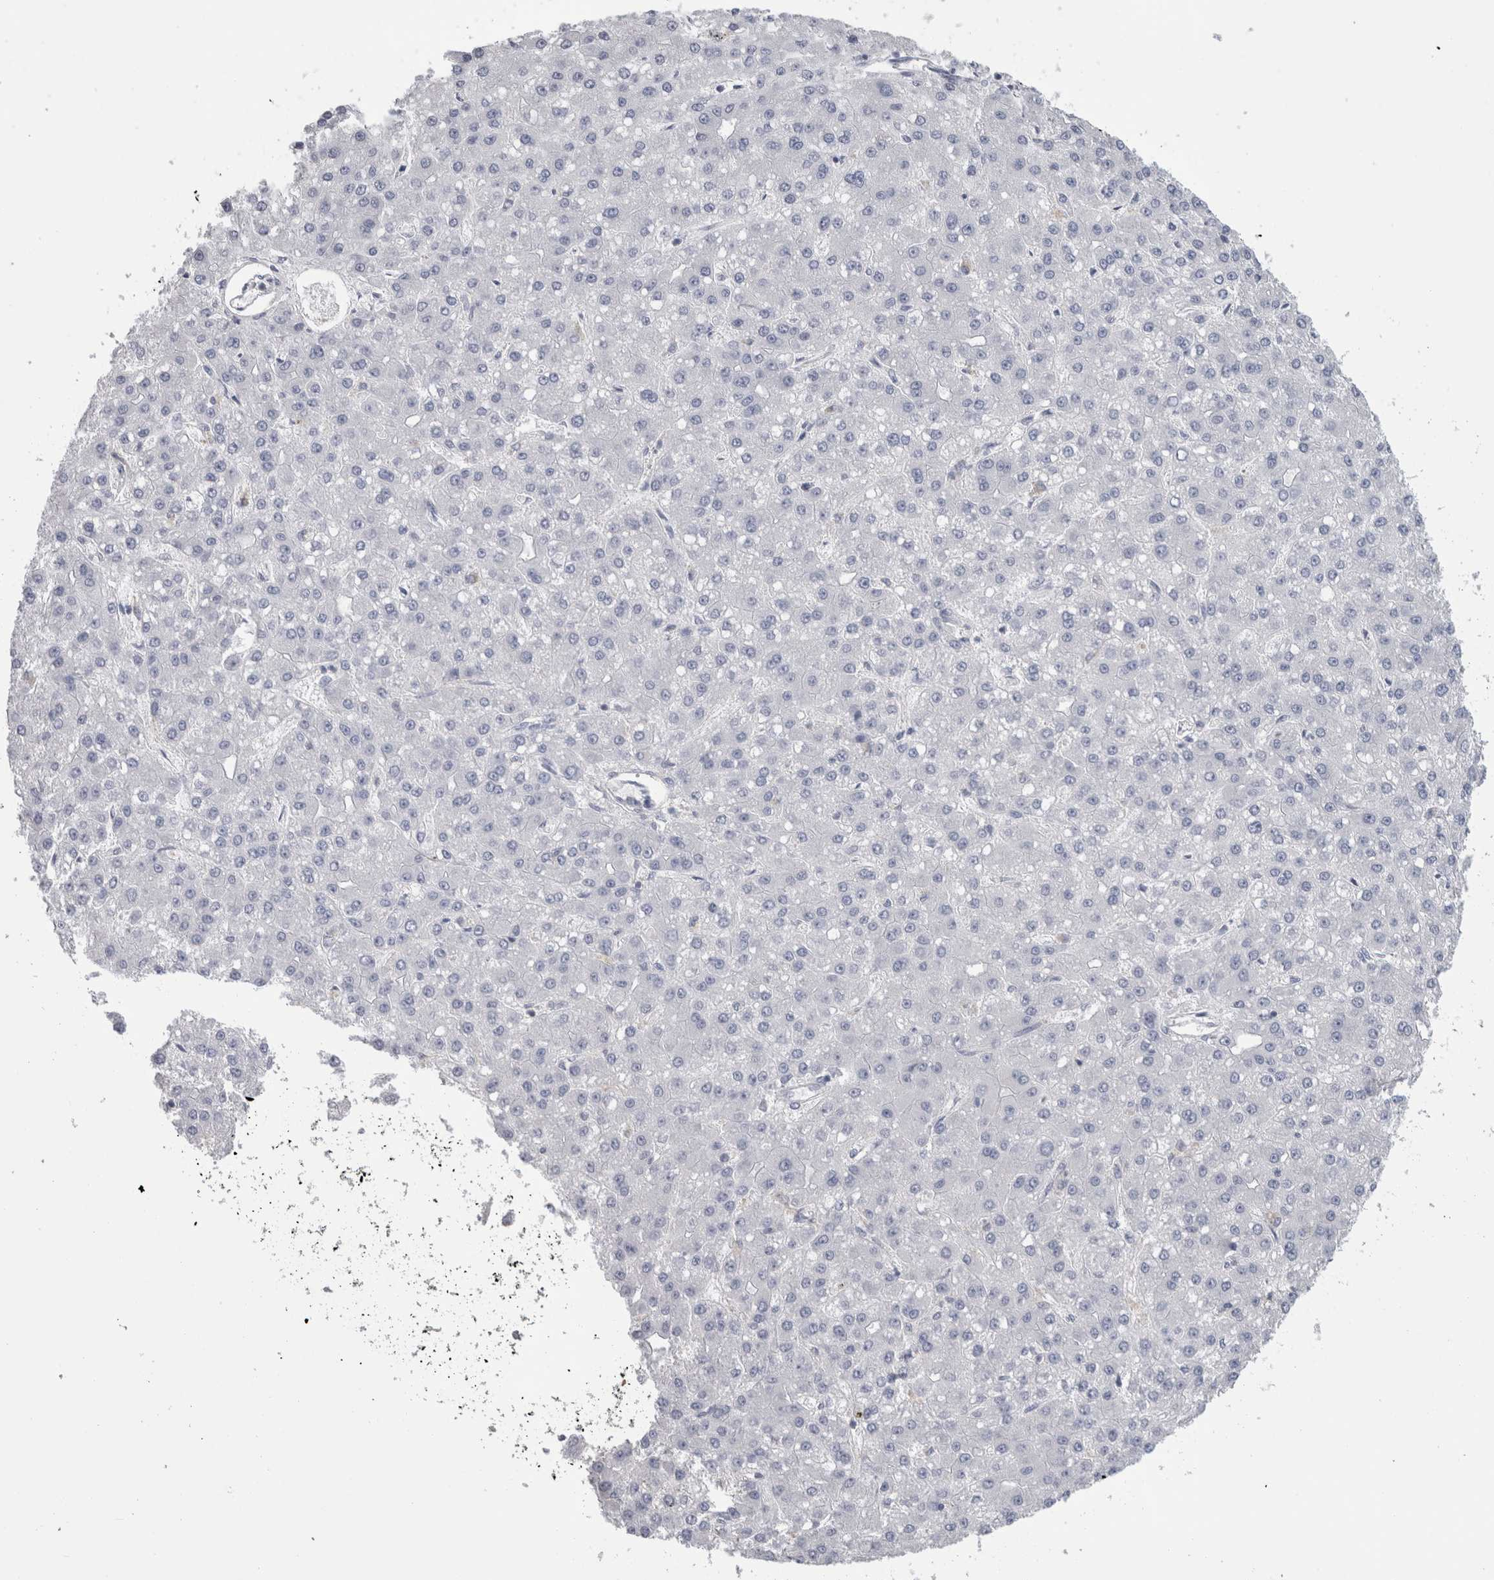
{"staining": {"intensity": "negative", "quantity": "none", "location": "none"}, "tissue": "liver cancer", "cell_type": "Tumor cells", "image_type": "cancer", "snomed": [{"axis": "morphology", "description": "Carcinoma, Hepatocellular, NOS"}, {"axis": "topography", "description": "Liver"}], "caption": "This is an immunohistochemistry image of liver cancer (hepatocellular carcinoma). There is no expression in tumor cells.", "gene": "SCRN1", "patient": {"sex": "male", "age": 67}}